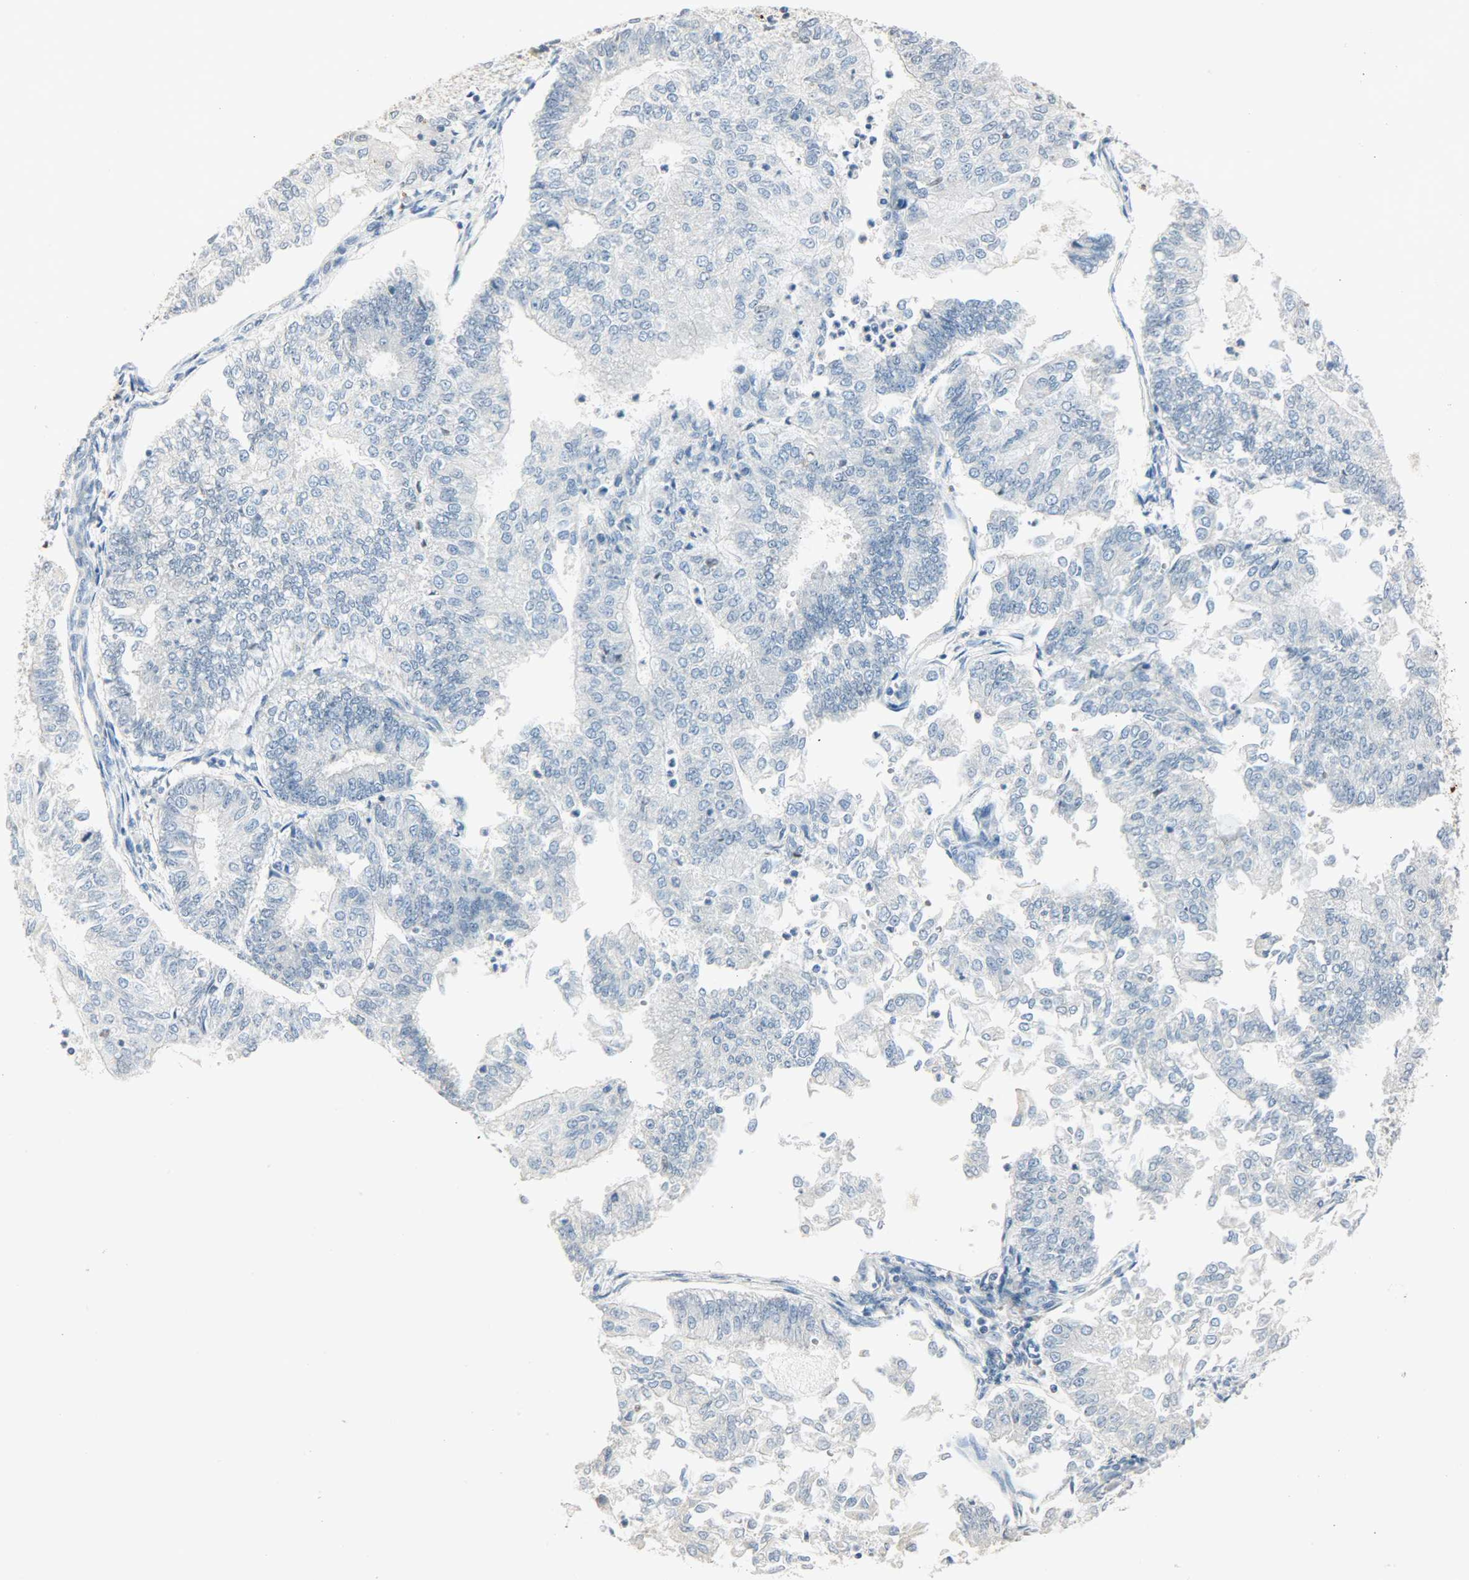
{"staining": {"intensity": "negative", "quantity": "none", "location": "none"}, "tissue": "endometrial cancer", "cell_type": "Tumor cells", "image_type": "cancer", "snomed": [{"axis": "morphology", "description": "Adenocarcinoma, NOS"}, {"axis": "topography", "description": "Endometrium"}], "caption": "Endometrial cancer (adenocarcinoma) was stained to show a protein in brown. There is no significant expression in tumor cells.", "gene": "PPARG", "patient": {"sex": "female", "age": 59}}